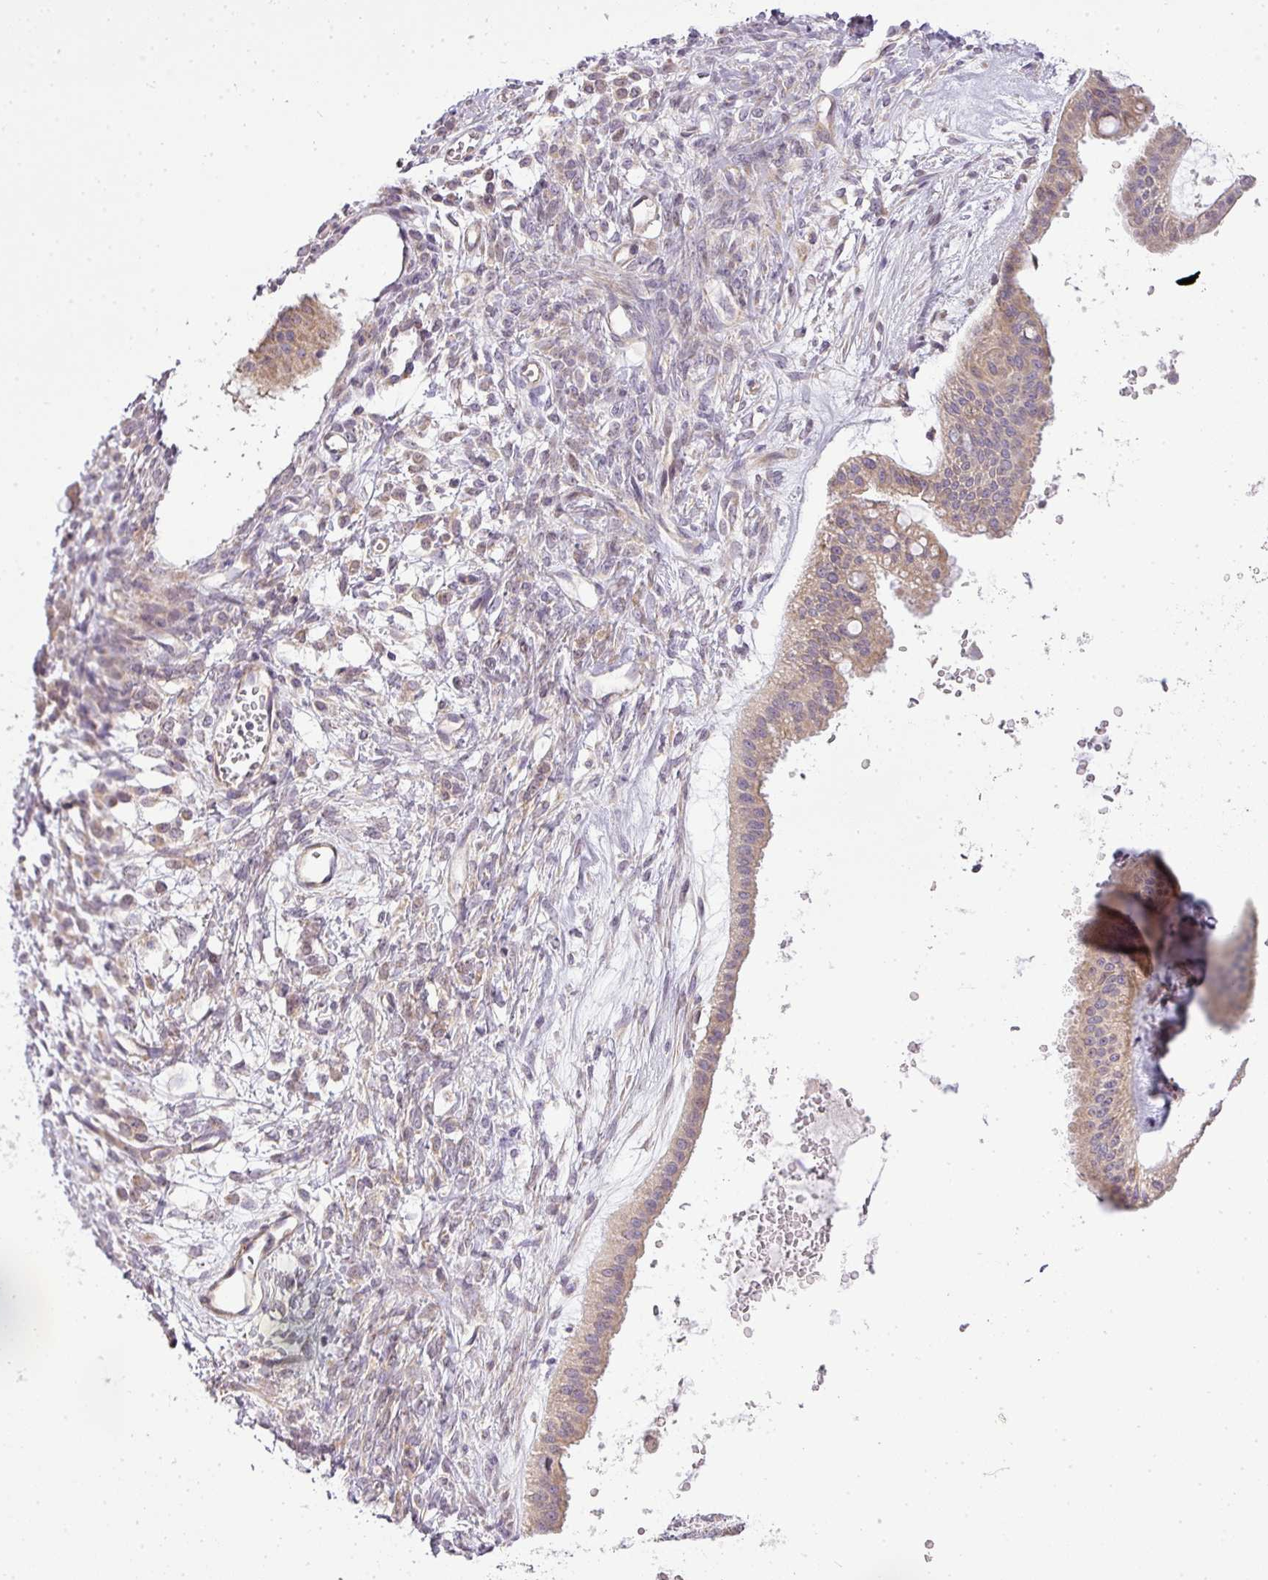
{"staining": {"intensity": "moderate", "quantity": ">75%", "location": "cytoplasmic/membranous"}, "tissue": "ovarian cancer", "cell_type": "Tumor cells", "image_type": "cancer", "snomed": [{"axis": "morphology", "description": "Cystadenocarcinoma, mucinous, NOS"}, {"axis": "topography", "description": "Ovary"}], "caption": "Immunohistochemistry (IHC) image of ovarian mucinous cystadenocarcinoma stained for a protein (brown), which exhibits medium levels of moderate cytoplasmic/membranous positivity in about >75% of tumor cells.", "gene": "ZDHHC1", "patient": {"sex": "female", "age": 73}}